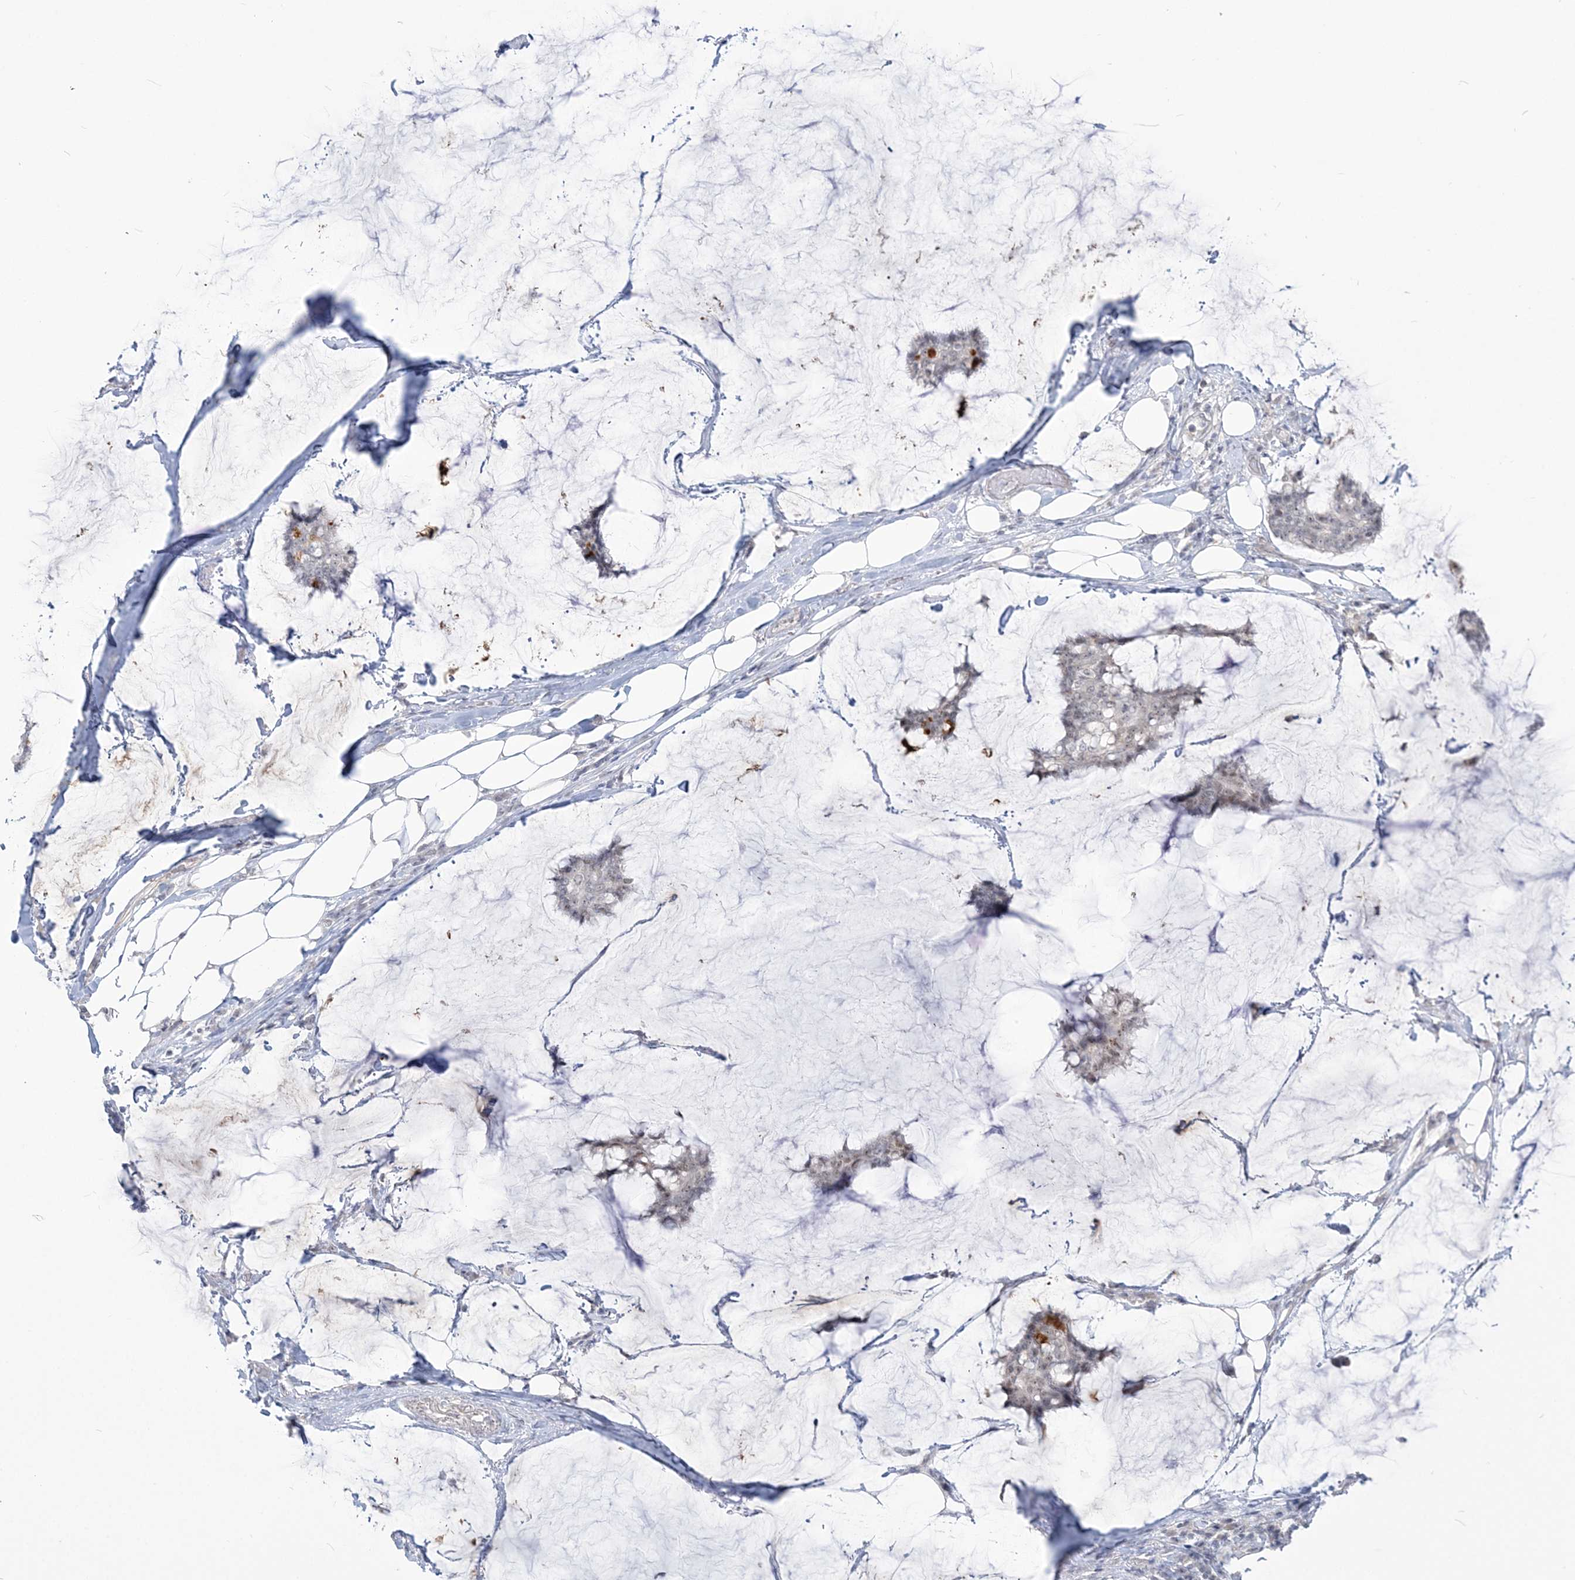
{"staining": {"intensity": "negative", "quantity": "none", "location": "none"}, "tissue": "breast cancer", "cell_type": "Tumor cells", "image_type": "cancer", "snomed": [{"axis": "morphology", "description": "Duct carcinoma"}, {"axis": "topography", "description": "Breast"}], "caption": "Photomicrograph shows no significant protein staining in tumor cells of breast cancer (invasive ductal carcinoma).", "gene": "SDAD1", "patient": {"sex": "female", "age": 93}}